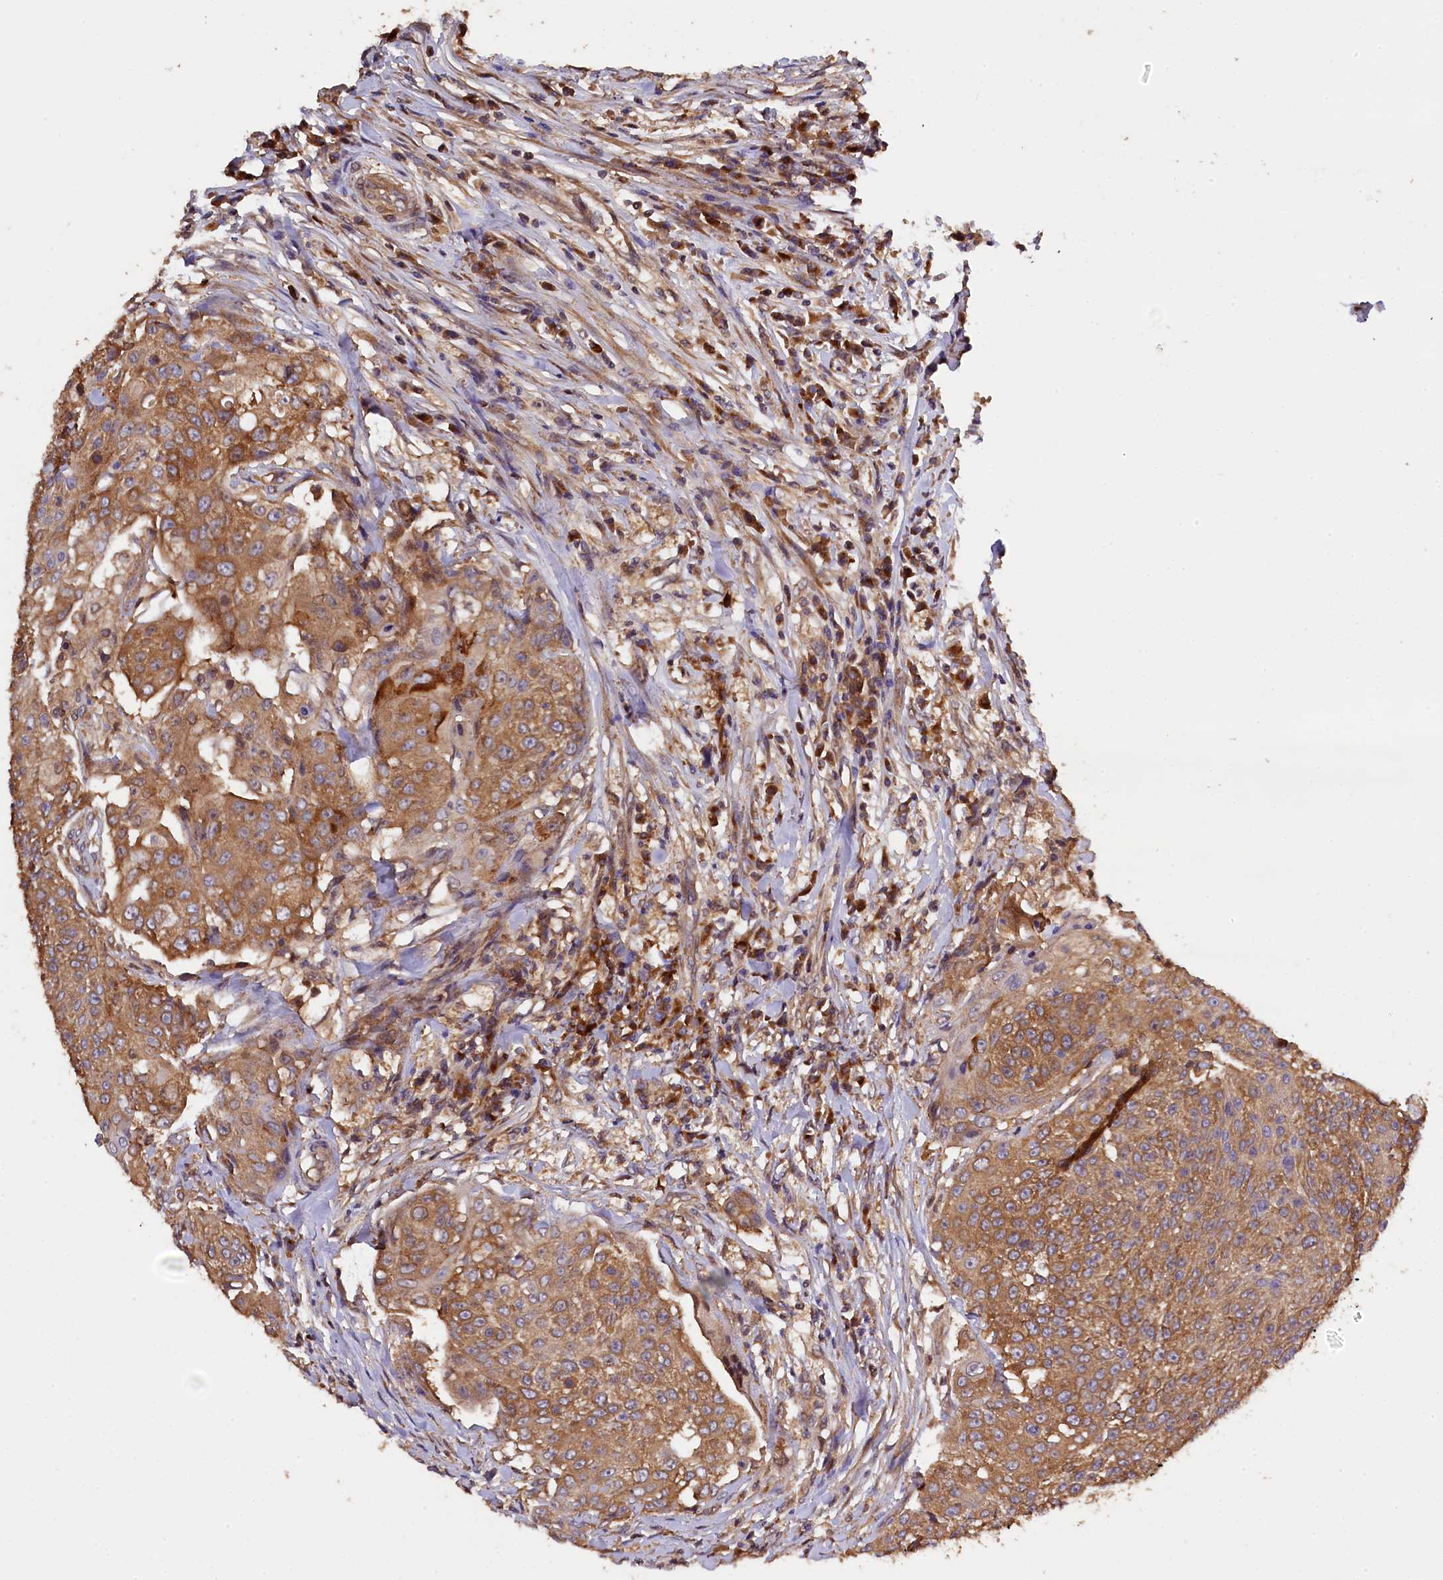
{"staining": {"intensity": "moderate", "quantity": ">75%", "location": "cytoplasmic/membranous"}, "tissue": "urothelial cancer", "cell_type": "Tumor cells", "image_type": "cancer", "snomed": [{"axis": "morphology", "description": "Urothelial carcinoma, High grade"}, {"axis": "topography", "description": "Urinary bladder"}], "caption": "High-magnification brightfield microscopy of urothelial cancer stained with DAB (3,3'-diaminobenzidine) (brown) and counterstained with hematoxylin (blue). tumor cells exhibit moderate cytoplasmic/membranous positivity is appreciated in about>75% of cells.", "gene": "KLC2", "patient": {"sex": "female", "age": 63}}